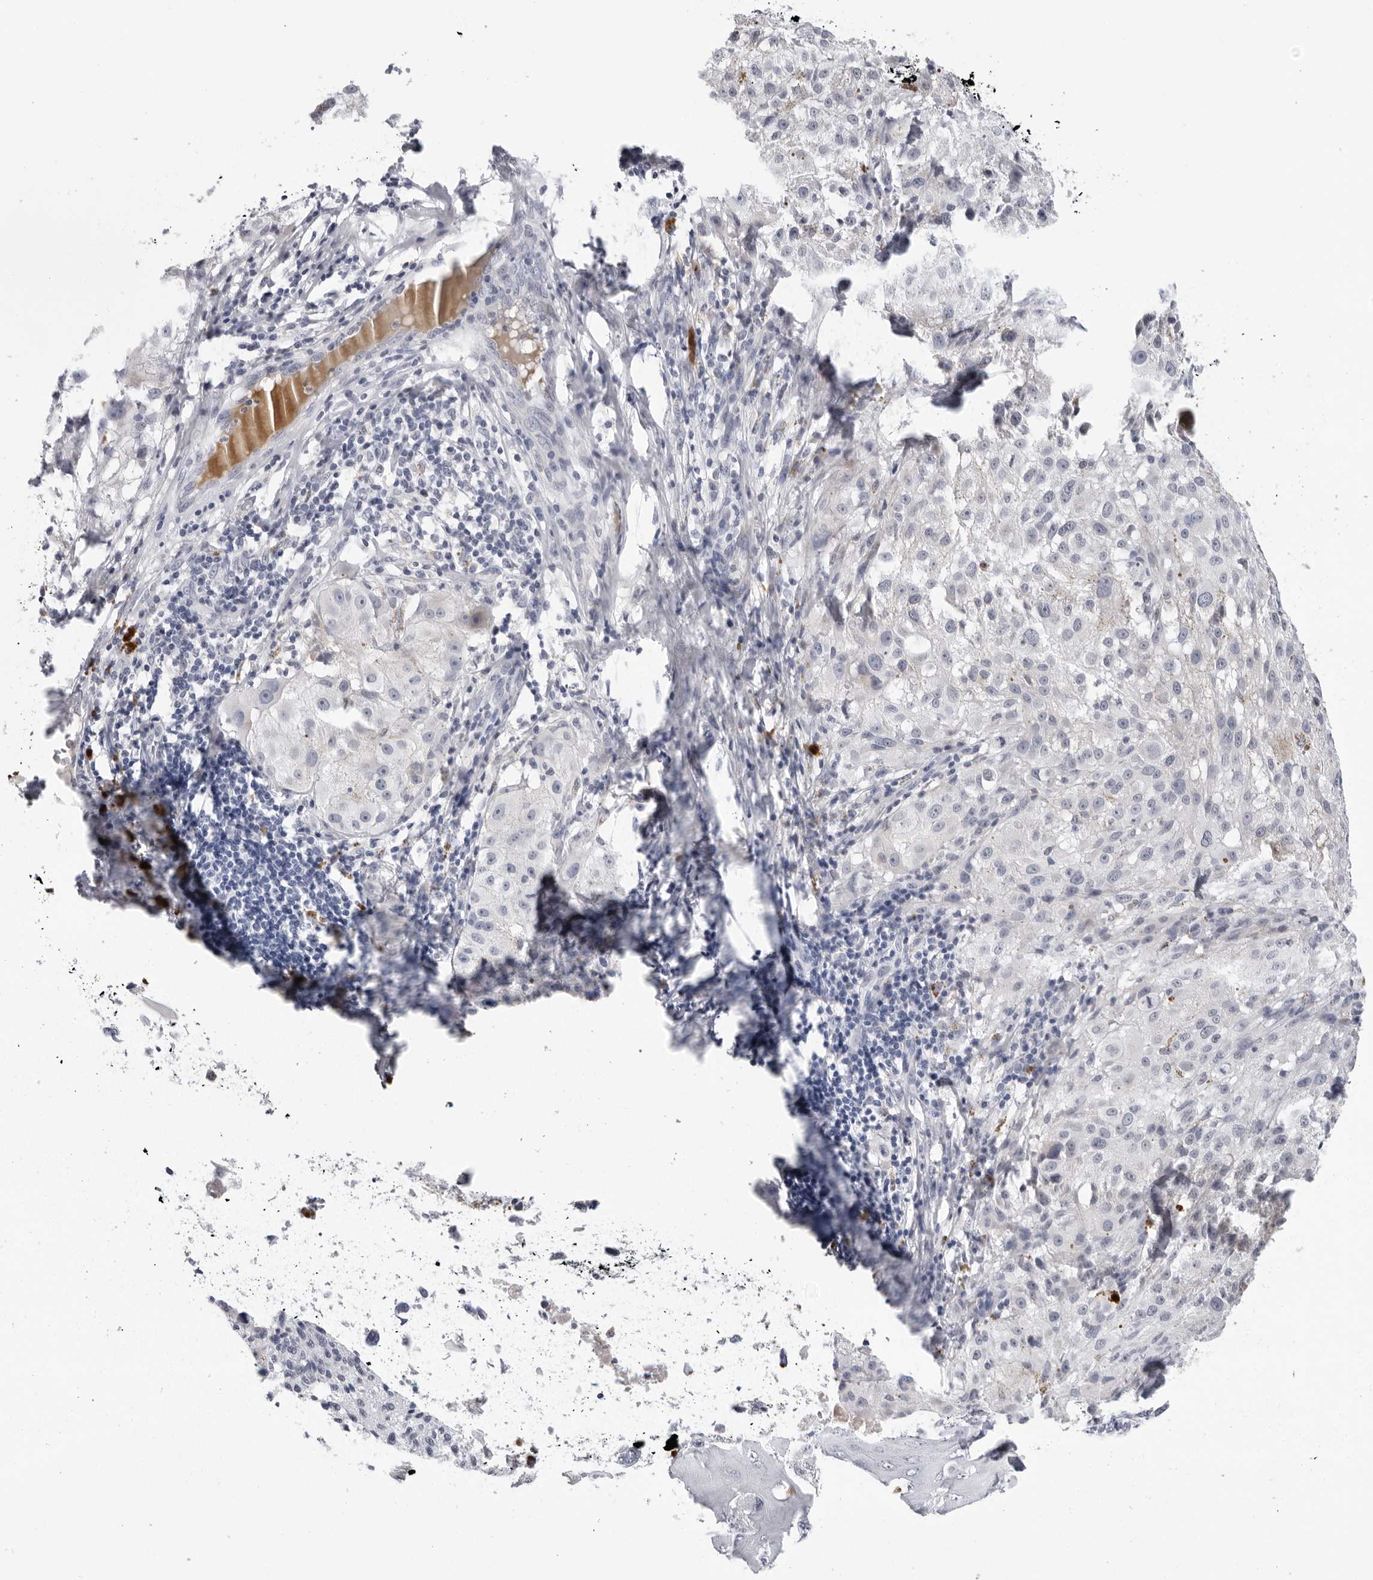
{"staining": {"intensity": "negative", "quantity": "none", "location": "none"}, "tissue": "melanoma", "cell_type": "Tumor cells", "image_type": "cancer", "snomed": [{"axis": "morphology", "description": "Malignant melanoma, NOS"}, {"axis": "topography", "description": "Skin"}], "caption": "IHC image of neoplastic tissue: malignant melanoma stained with DAB demonstrates no significant protein staining in tumor cells.", "gene": "ZNF502", "patient": {"sex": "female", "age": 73}}